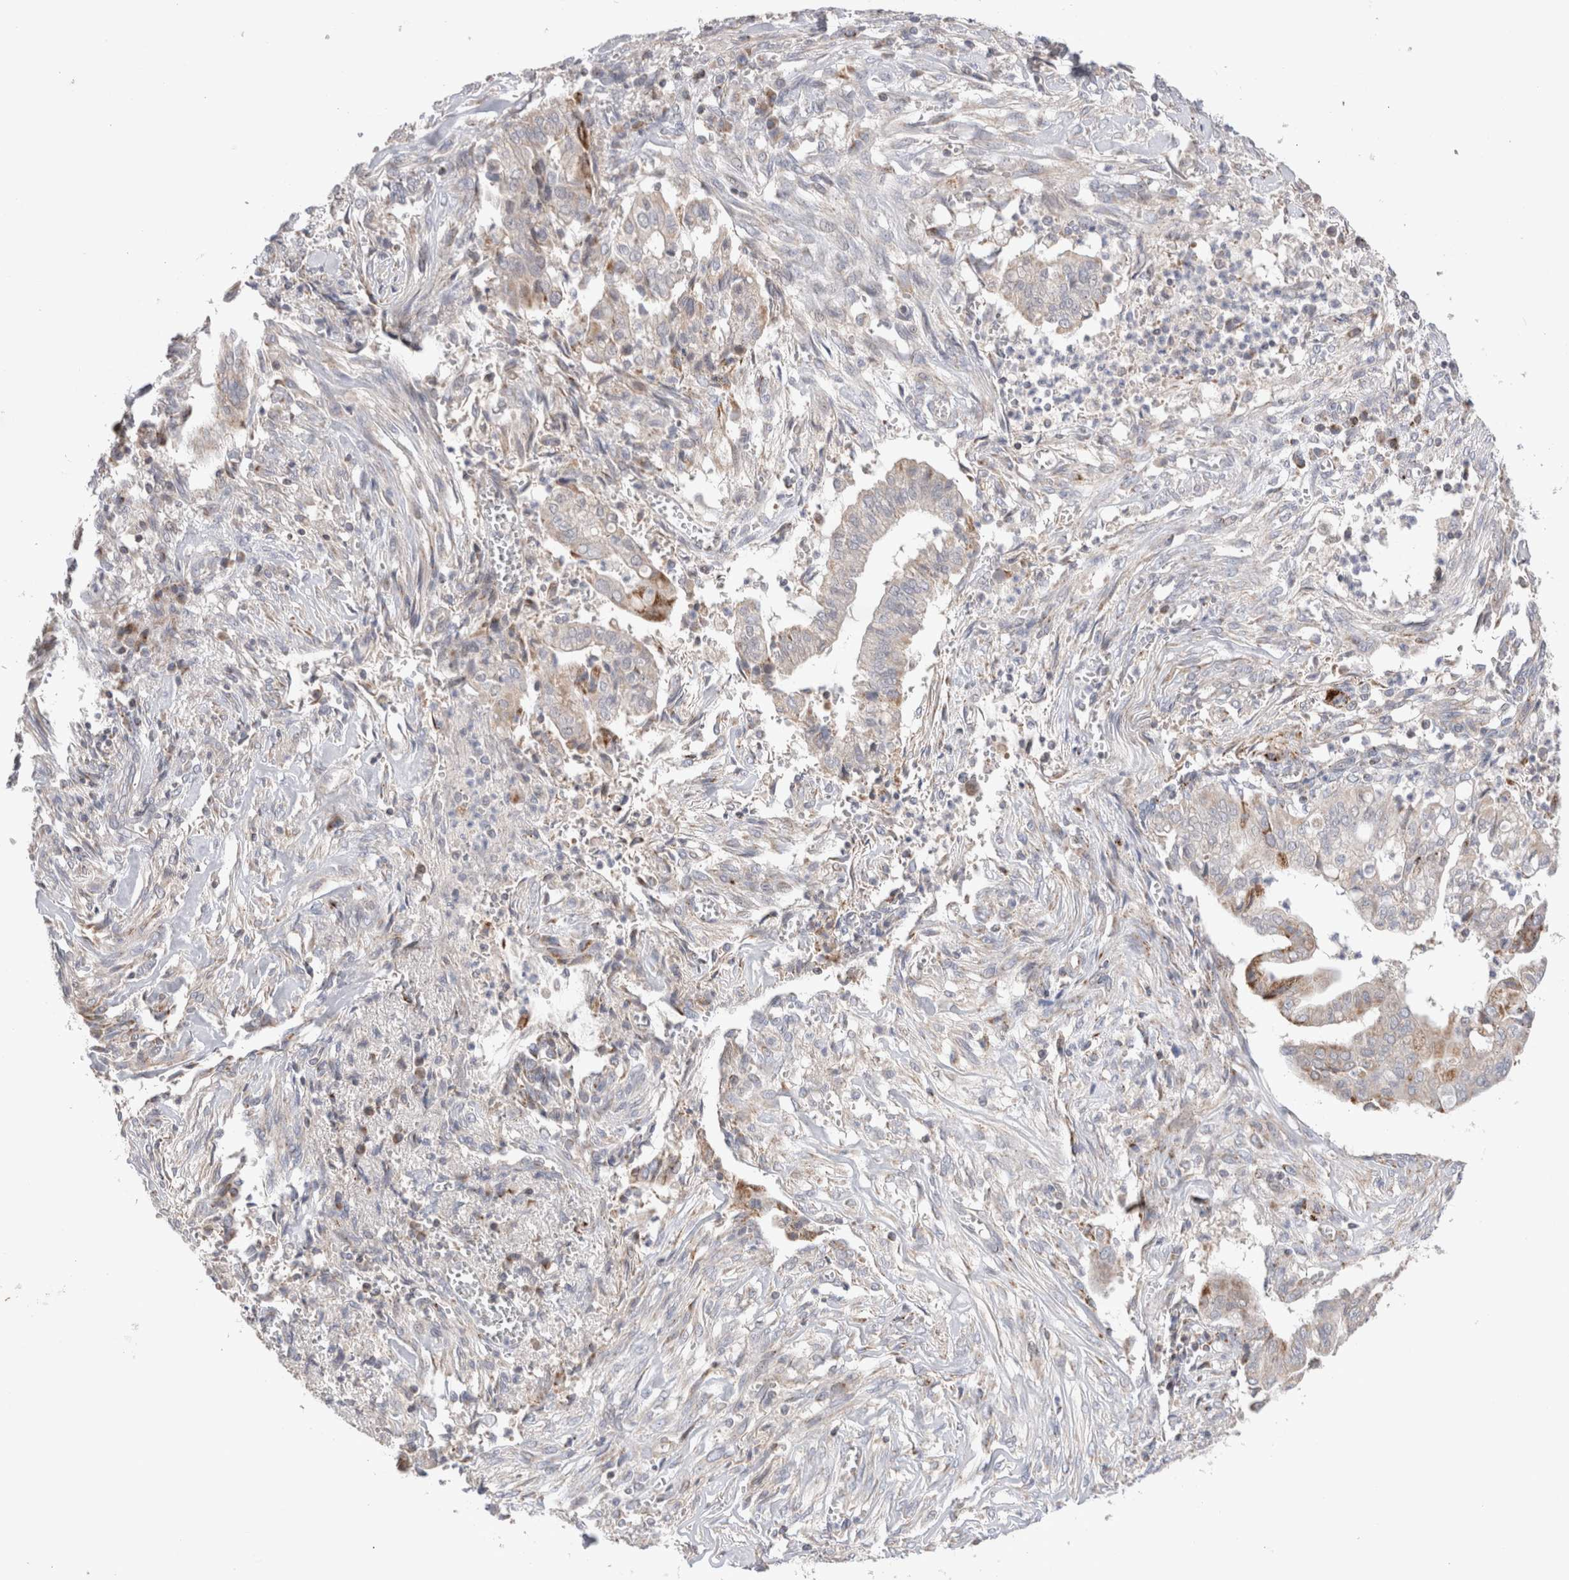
{"staining": {"intensity": "weak", "quantity": "<25%", "location": "cytoplasmic/membranous"}, "tissue": "cervical cancer", "cell_type": "Tumor cells", "image_type": "cancer", "snomed": [{"axis": "morphology", "description": "Adenocarcinoma, NOS"}, {"axis": "topography", "description": "Cervix"}], "caption": "High magnification brightfield microscopy of cervical cancer (adenocarcinoma) stained with DAB (brown) and counterstained with hematoxylin (blue): tumor cells show no significant positivity.", "gene": "CHADL", "patient": {"sex": "female", "age": 44}}